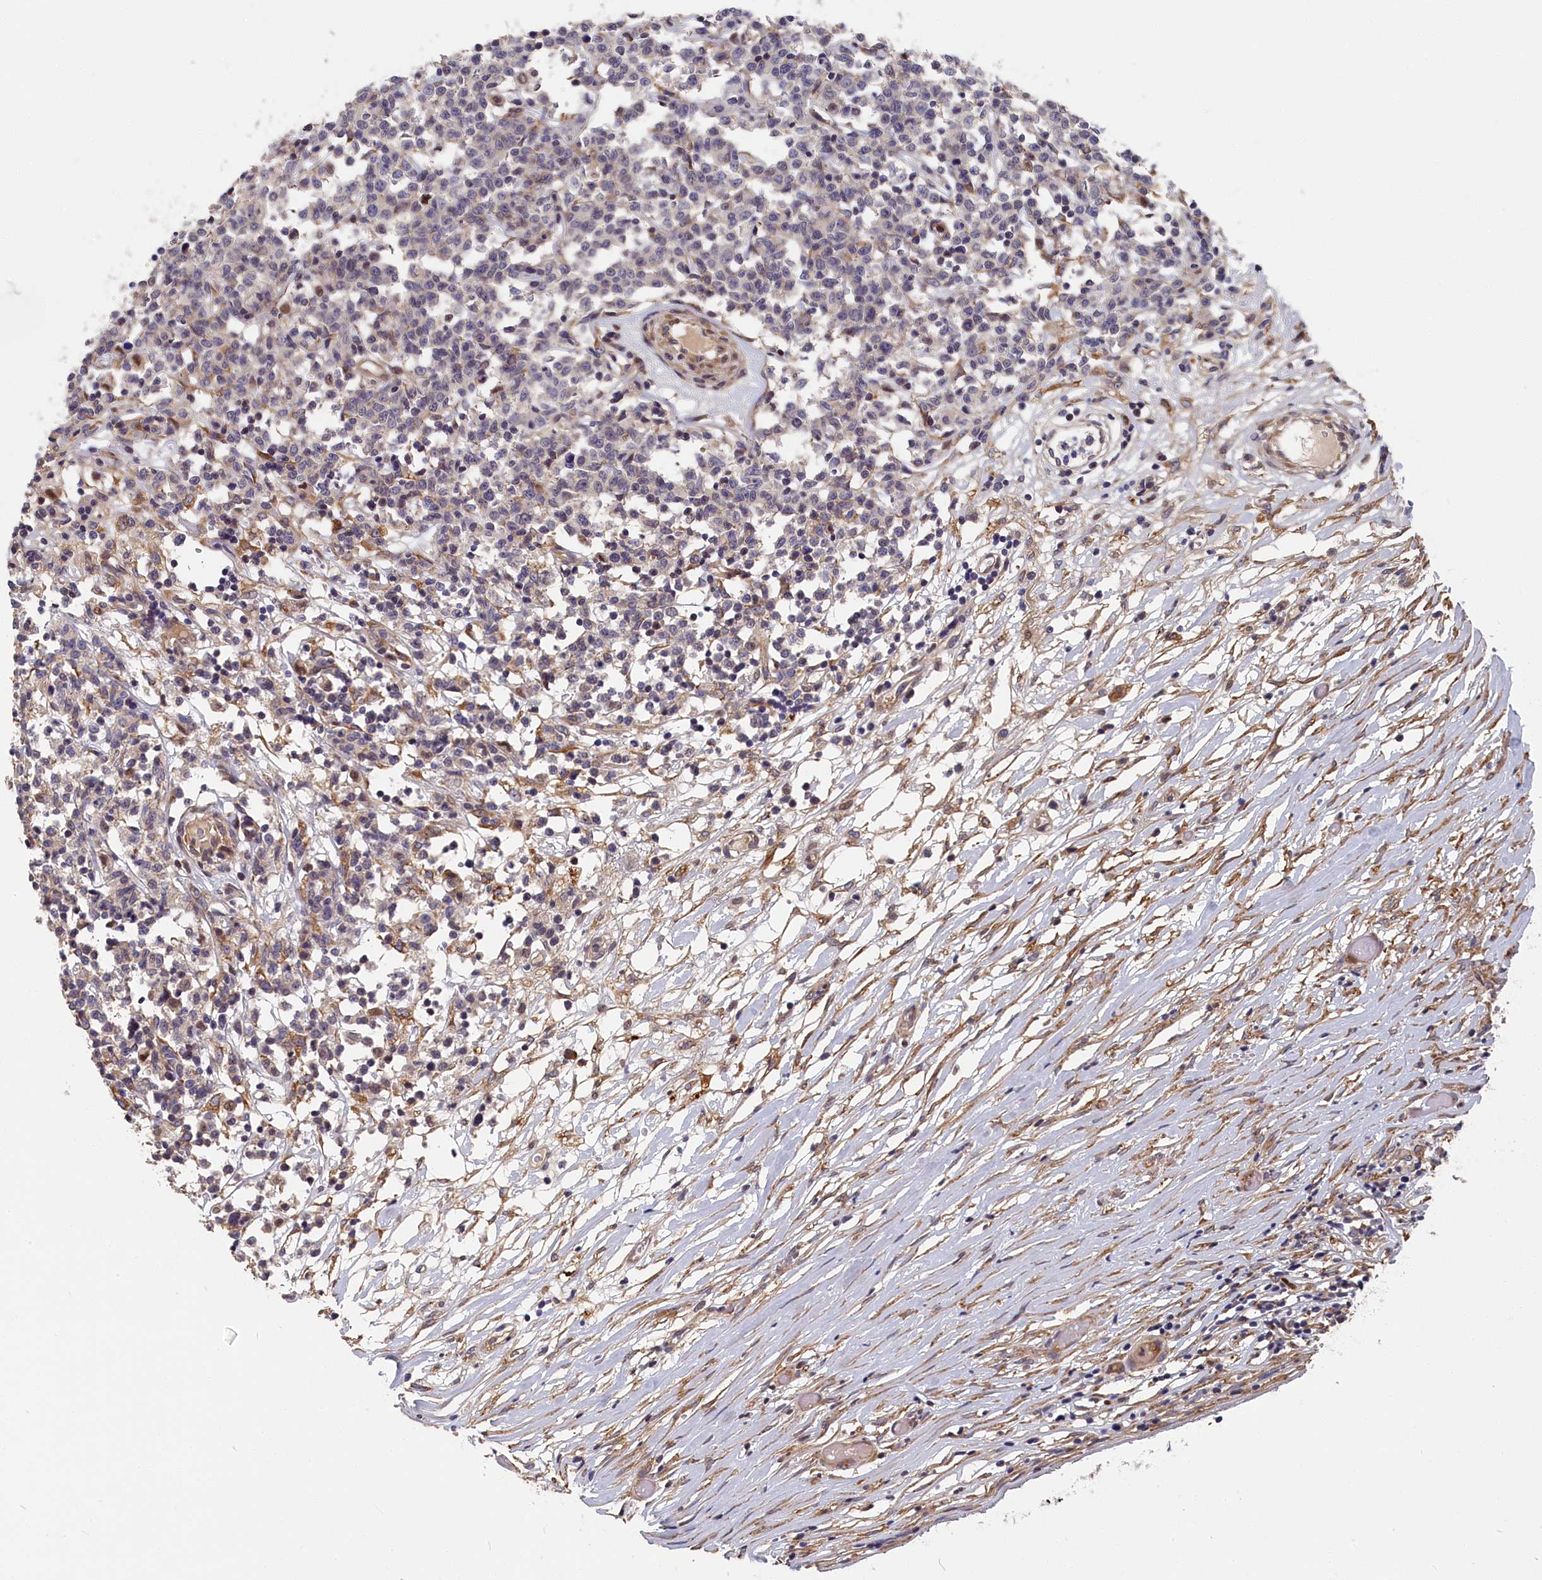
{"staining": {"intensity": "negative", "quantity": "none", "location": "none"}, "tissue": "lymphoma", "cell_type": "Tumor cells", "image_type": "cancer", "snomed": [{"axis": "morphology", "description": "Malignant lymphoma, non-Hodgkin's type, Low grade"}, {"axis": "topography", "description": "Small intestine"}], "caption": "DAB (3,3'-diaminobenzidine) immunohistochemical staining of human low-grade malignant lymphoma, non-Hodgkin's type exhibits no significant staining in tumor cells.", "gene": "CYB5D2", "patient": {"sex": "female", "age": 59}}